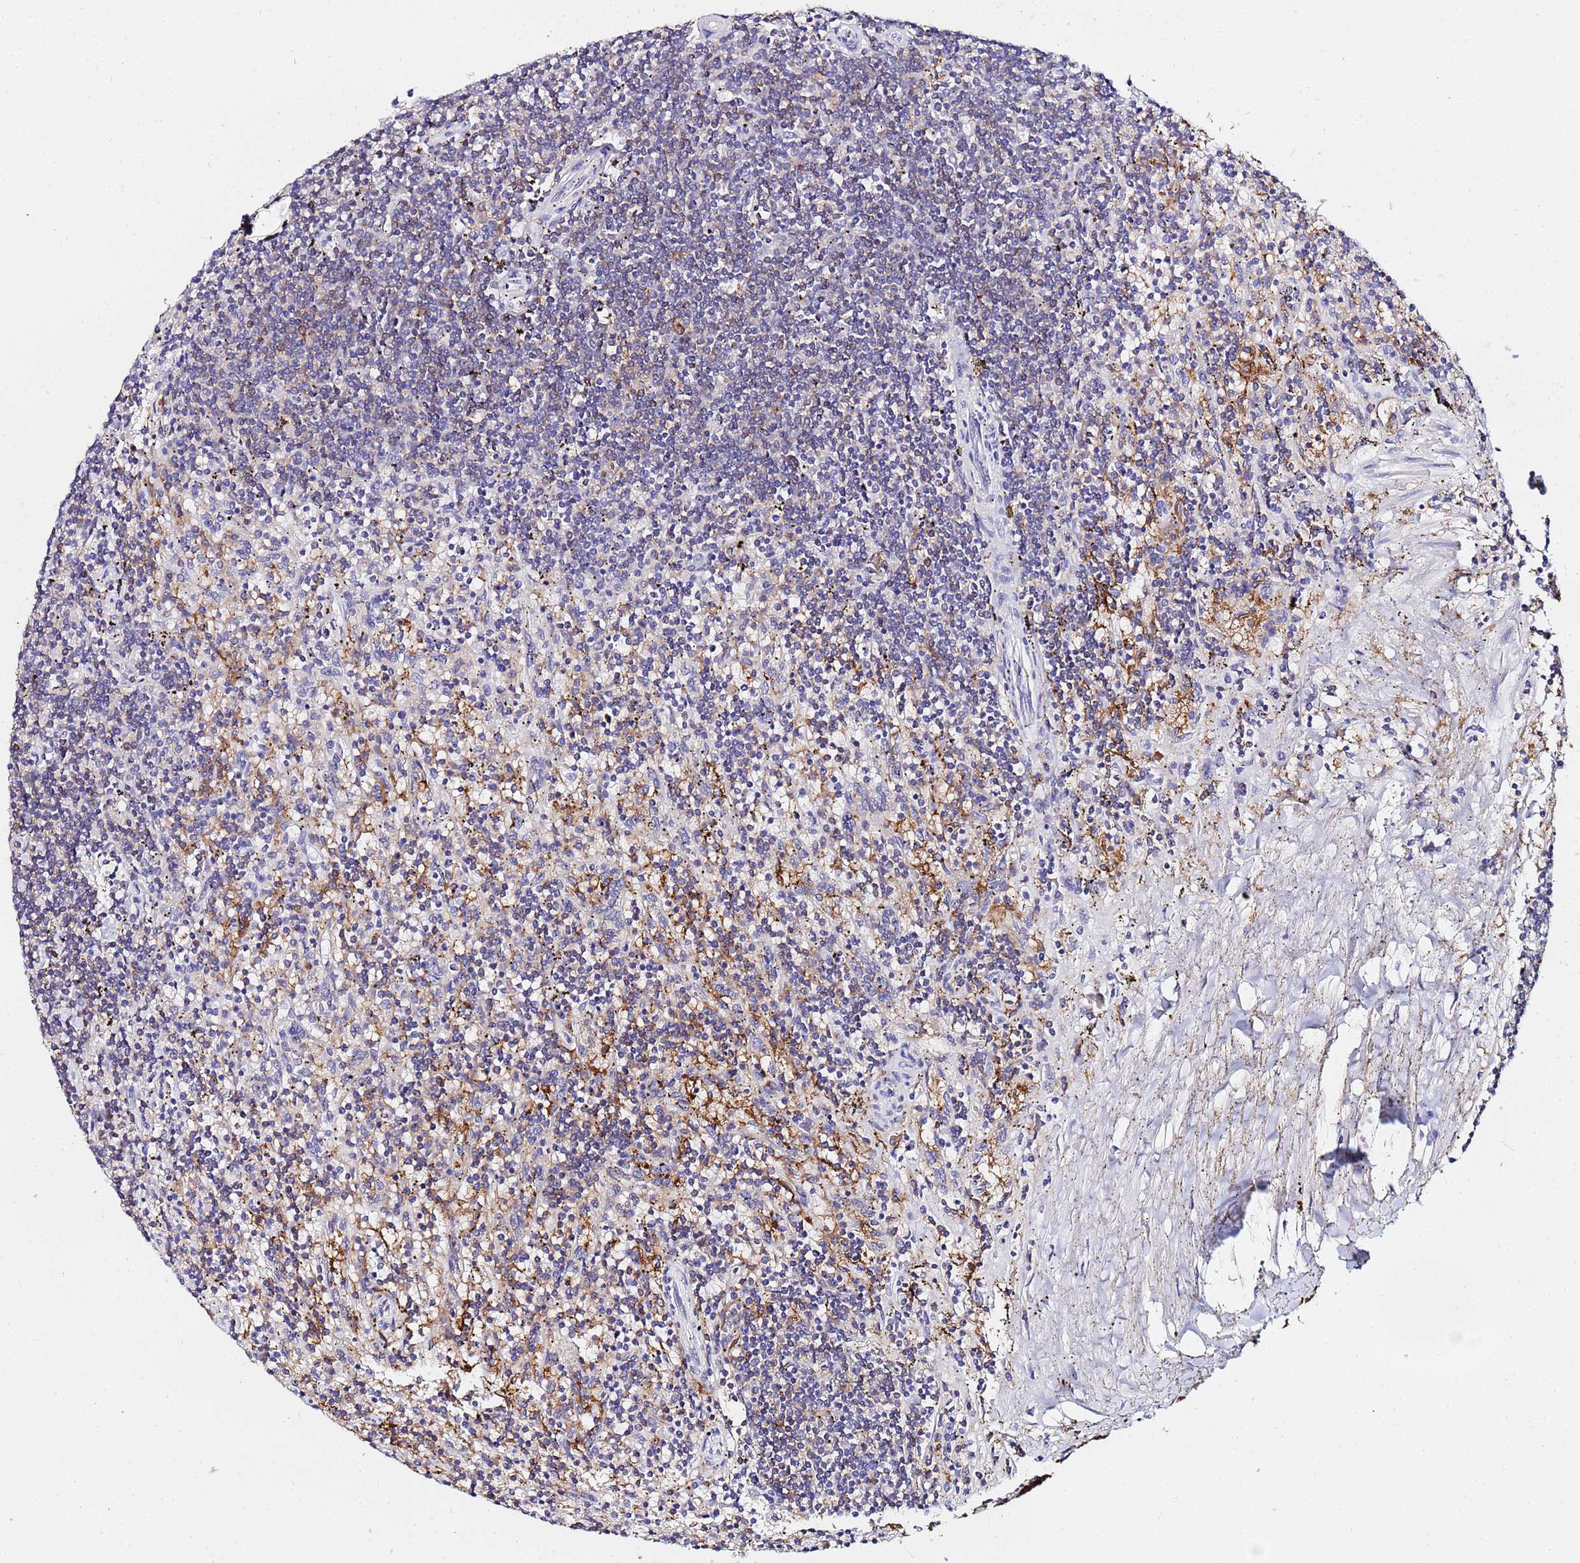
{"staining": {"intensity": "negative", "quantity": "none", "location": "none"}, "tissue": "lymphoma", "cell_type": "Tumor cells", "image_type": "cancer", "snomed": [{"axis": "morphology", "description": "Malignant lymphoma, non-Hodgkin's type, Low grade"}, {"axis": "topography", "description": "Spleen"}], "caption": "An IHC photomicrograph of low-grade malignant lymphoma, non-Hodgkin's type is shown. There is no staining in tumor cells of low-grade malignant lymphoma, non-Hodgkin's type.", "gene": "BASP1", "patient": {"sex": "male", "age": 76}}